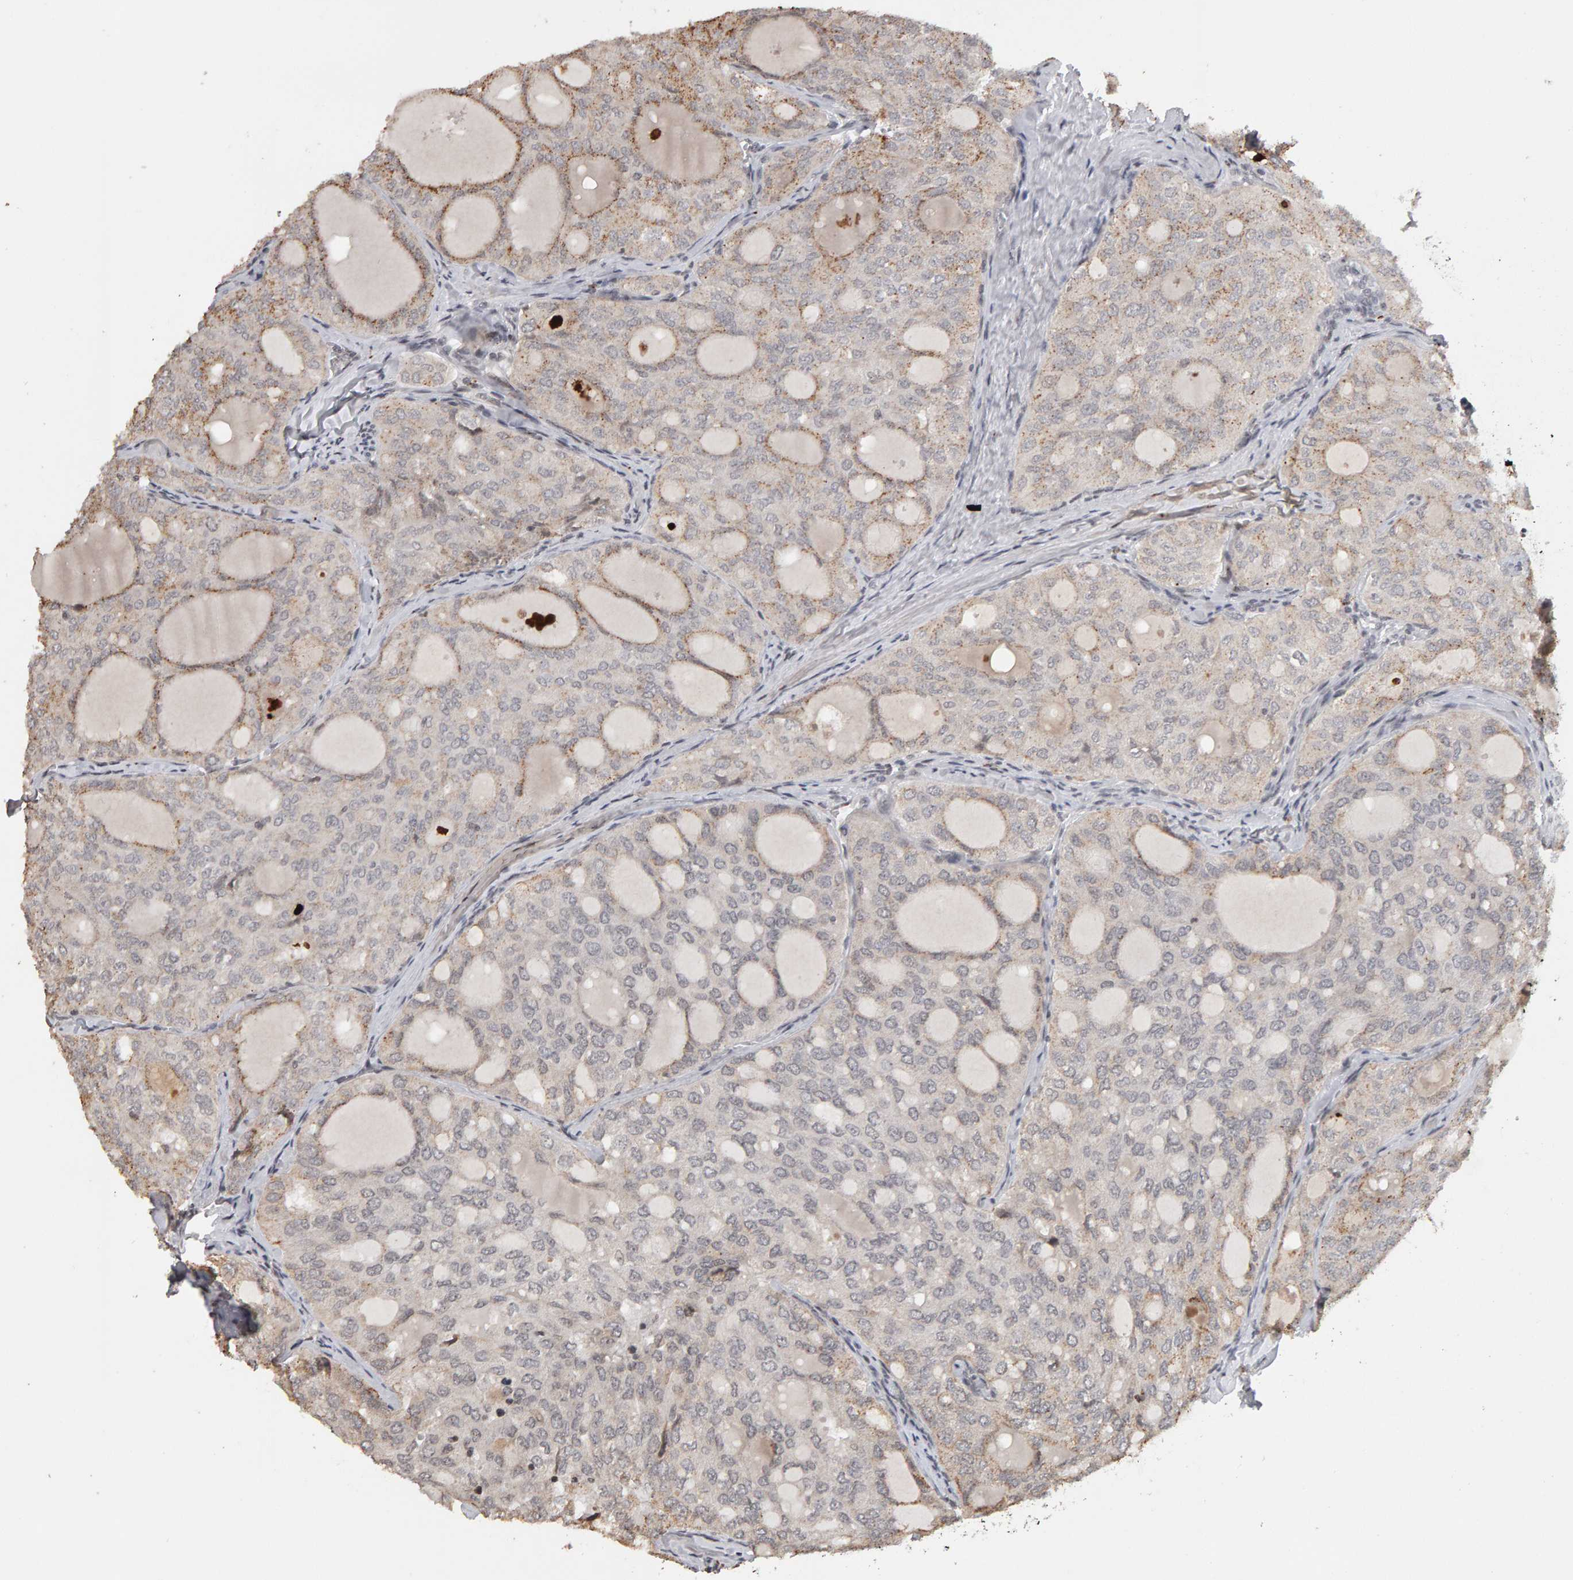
{"staining": {"intensity": "weak", "quantity": "25%-75%", "location": "cytoplasmic/membranous"}, "tissue": "thyroid cancer", "cell_type": "Tumor cells", "image_type": "cancer", "snomed": [{"axis": "morphology", "description": "Follicular adenoma carcinoma, NOS"}, {"axis": "topography", "description": "Thyroid gland"}], "caption": "An immunohistochemistry histopathology image of neoplastic tissue is shown. Protein staining in brown highlights weak cytoplasmic/membranous positivity in thyroid cancer (follicular adenoma carcinoma) within tumor cells.", "gene": "TRAM1", "patient": {"sex": "male", "age": 75}}